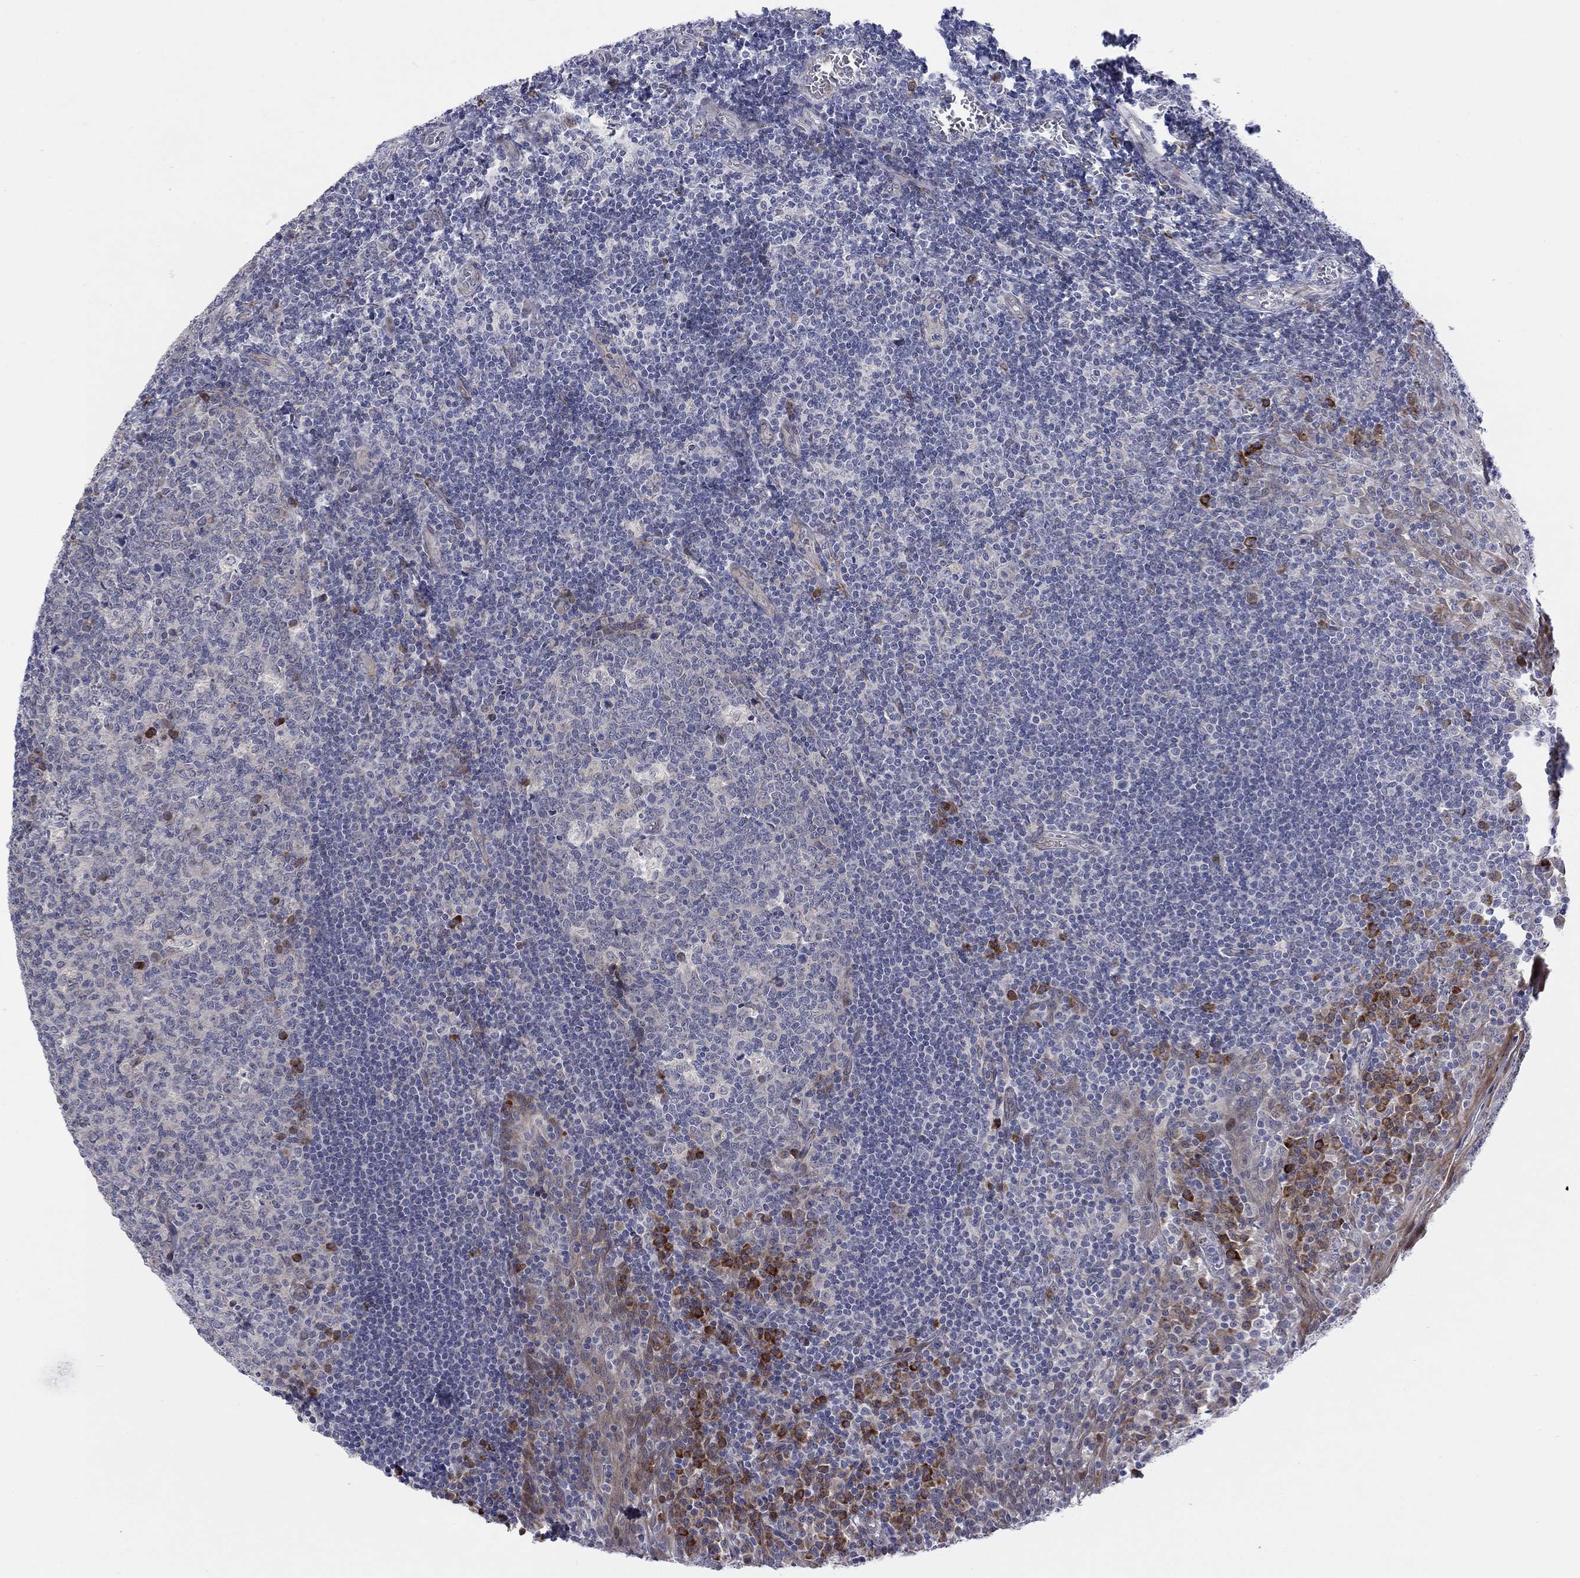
{"staining": {"intensity": "strong", "quantity": "<25%", "location": "cytoplasmic/membranous"}, "tissue": "tonsil", "cell_type": "Germinal center cells", "image_type": "normal", "snomed": [{"axis": "morphology", "description": "Normal tissue, NOS"}, {"axis": "topography", "description": "Tonsil"}], "caption": "Protein expression analysis of benign tonsil displays strong cytoplasmic/membranous staining in approximately <25% of germinal center cells. (Stains: DAB (3,3'-diaminobenzidine) in brown, nuclei in blue, Microscopy: brightfield microscopy at high magnification).", "gene": "TTC21B", "patient": {"sex": "female", "age": 13}}